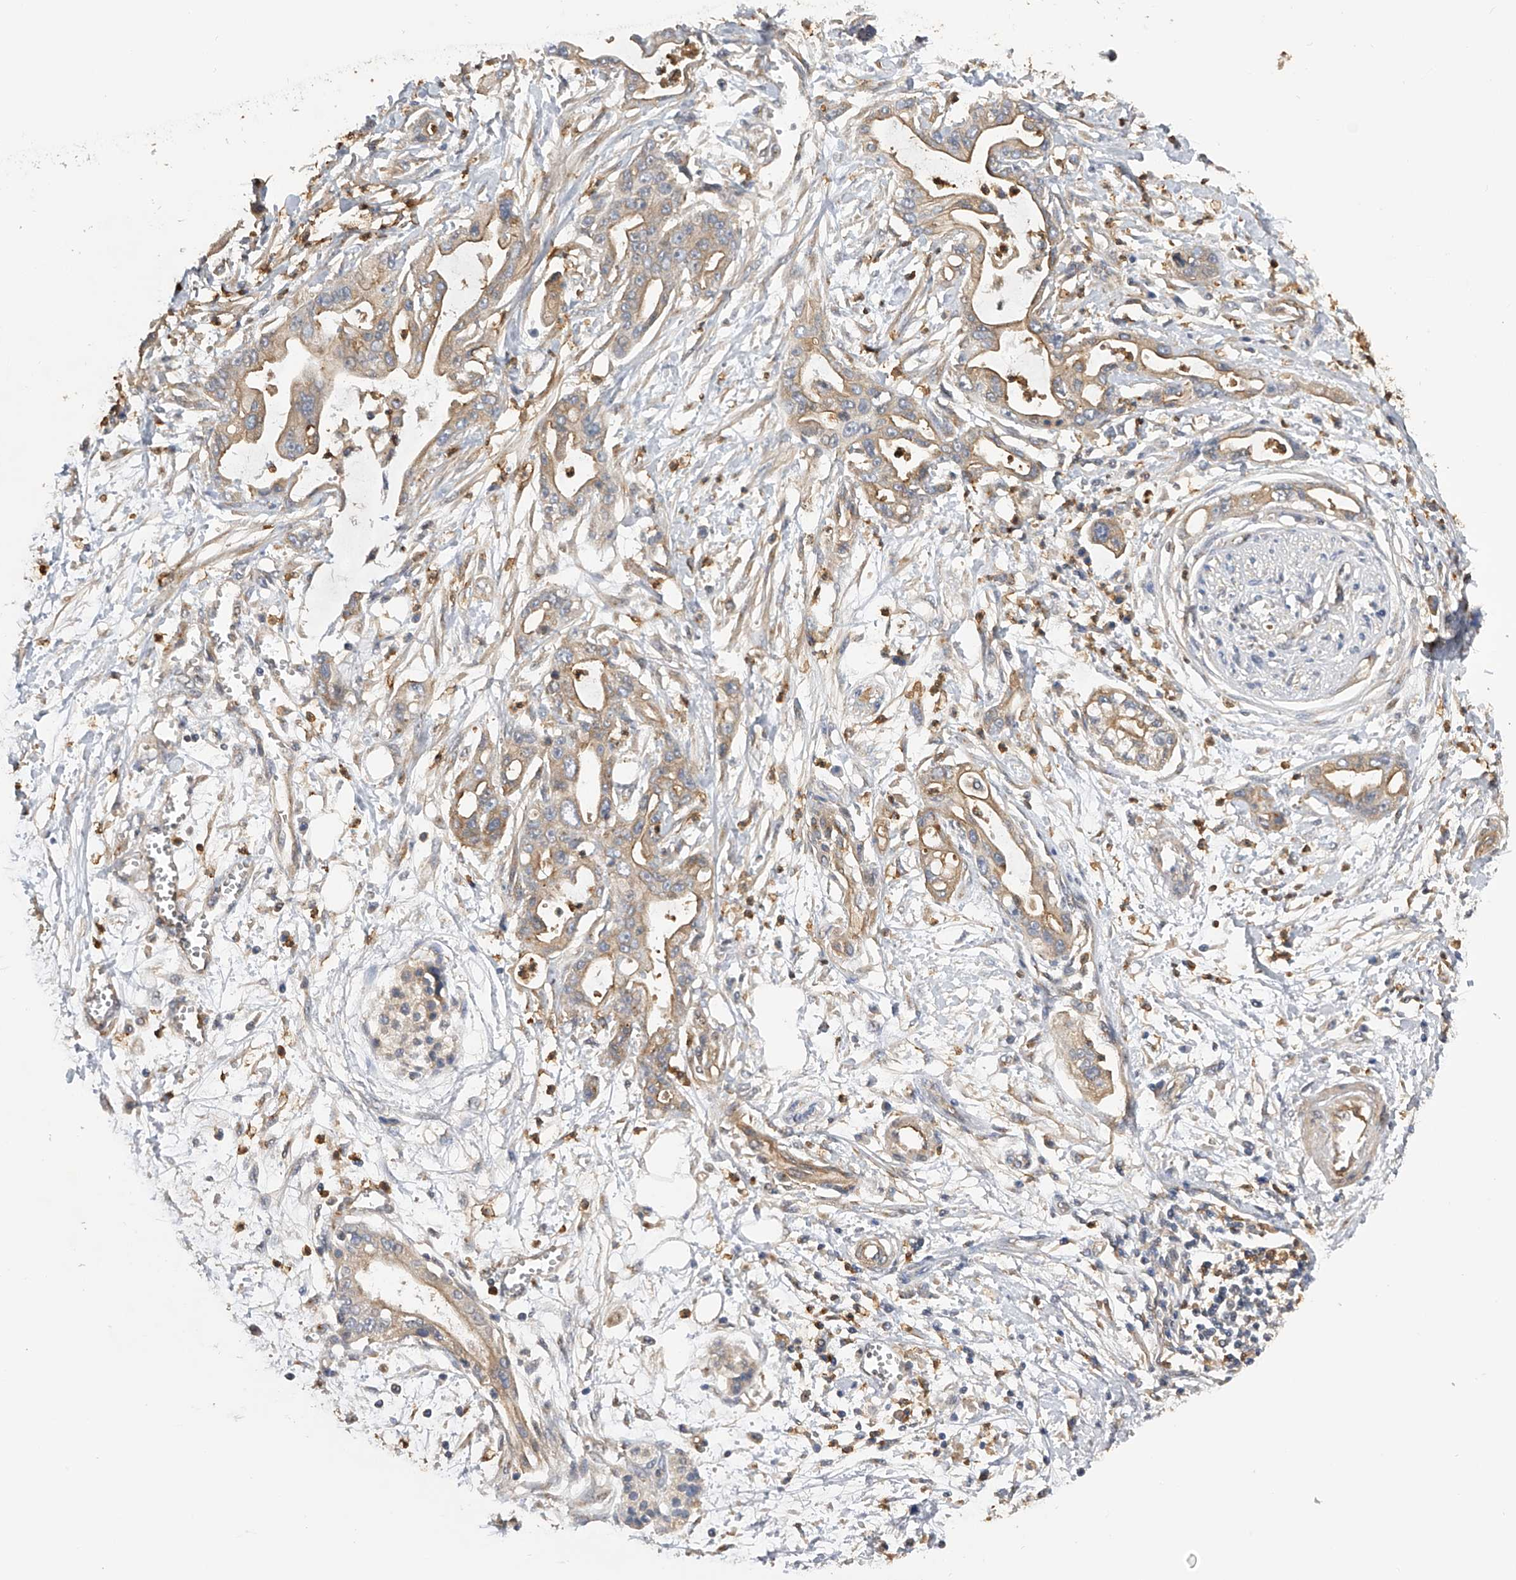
{"staining": {"intensity": "weak", "quantity": "25%-75%", "location": "cytoplasmic/membranous"}, "tissue": "pancreatic cancer", "cell_type": "Tumor cells", "image_type": "cancer", "snomed": [{"axis": "morphology", "description": "Adenocarcinoma, NOS"}, {"axis": "topography", "description": "Pancreas"}], "caption": "A brown stain labels weak cytoplasmic/membranous expression of a protein in pancreatic cancer (adenocarcinoma) tumor cells.", "gene": "PTPRA", "patient": {"sex": "male", "age": 68}}